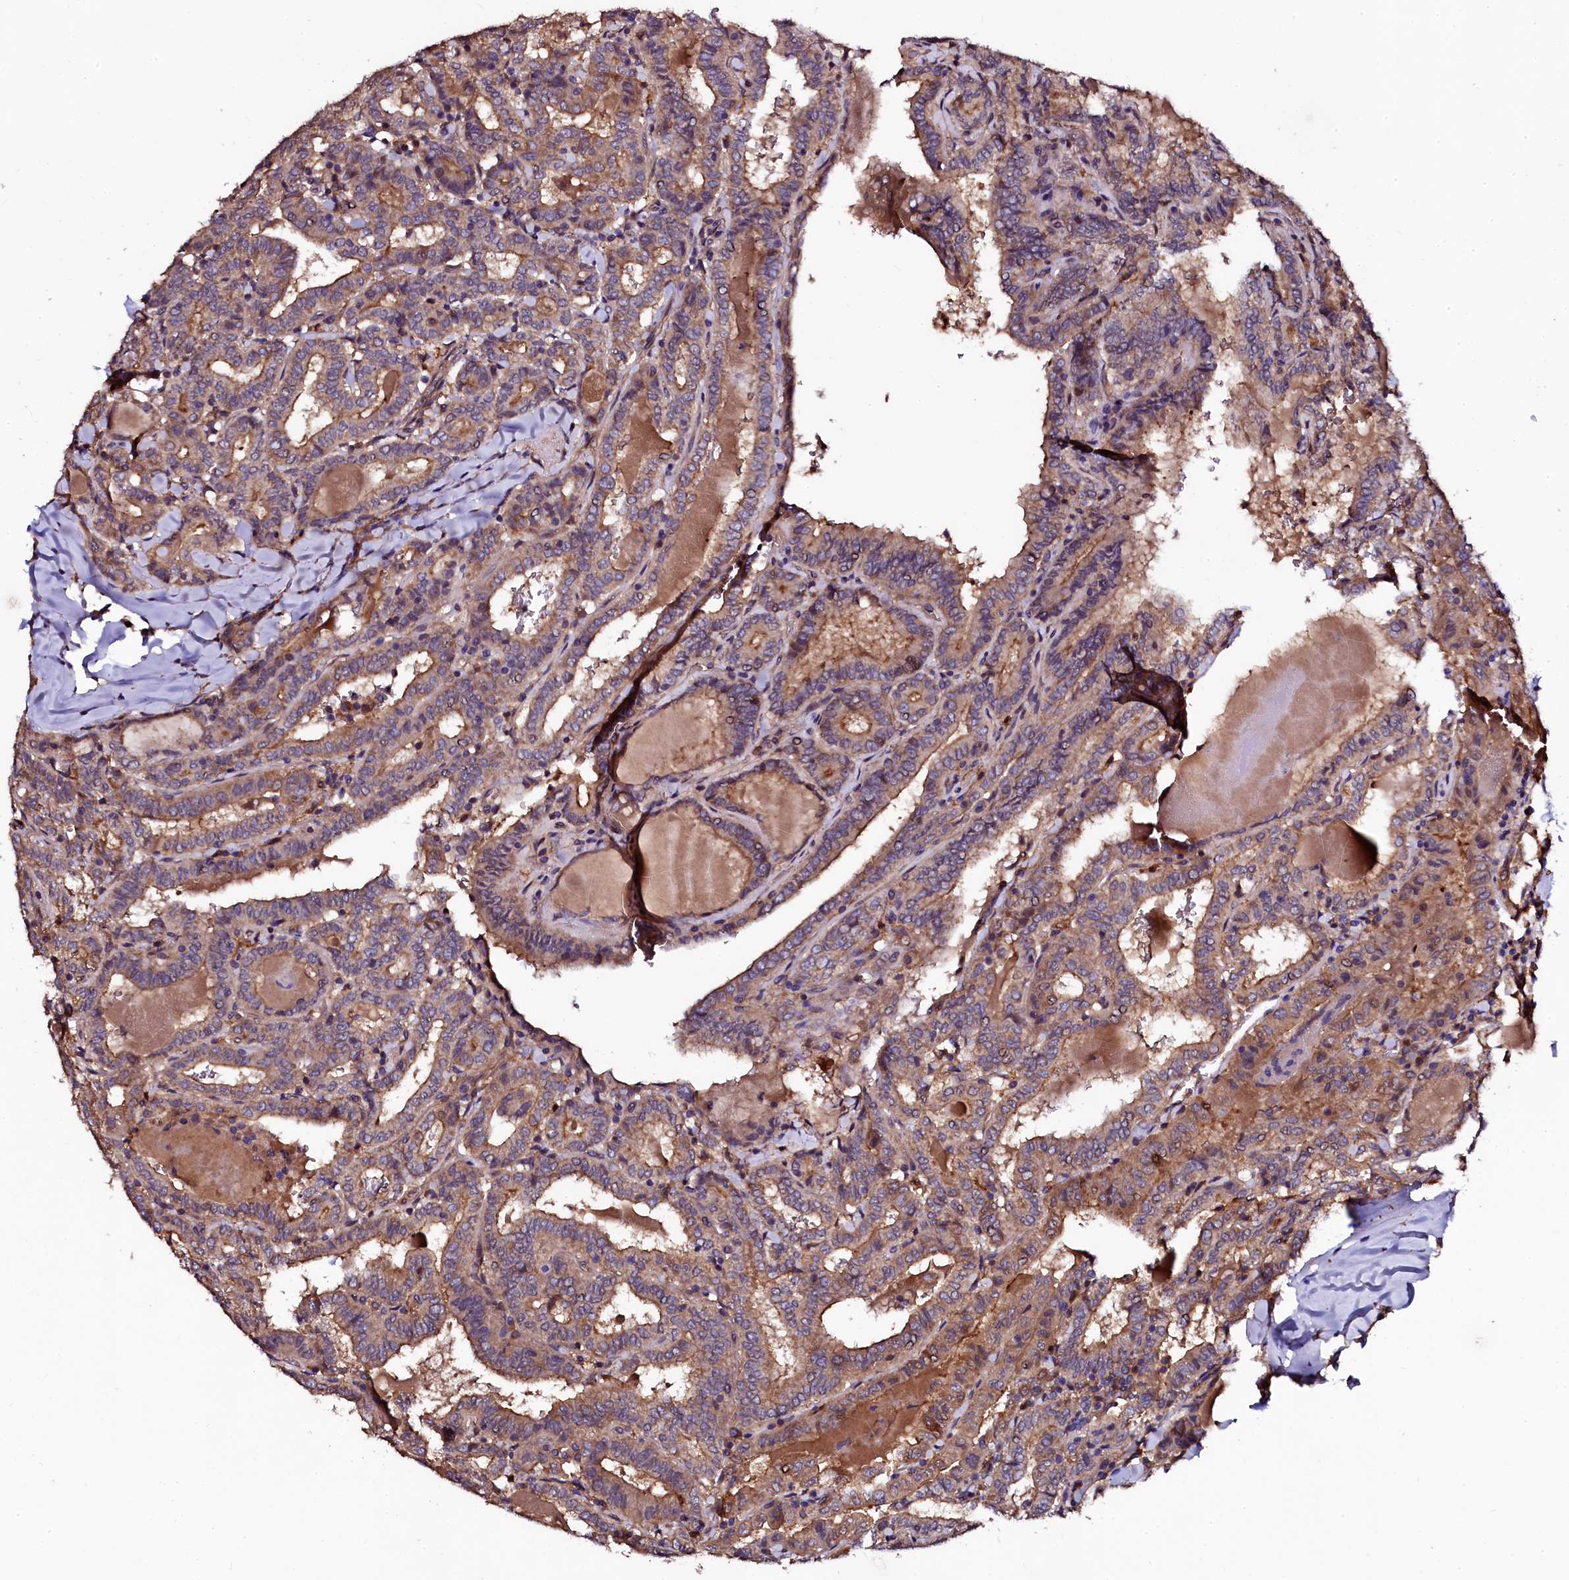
{"staining": {"intensity": "moderate", "quantity": ">75%", "location": "cytoplasmic/membranous"}, "tissue": "thyroid cancer", "cell_type": "Tumor cells", "image_type": "cancer", "snomed": [{"axis": "morphology", "description": "Papillary adenocarcinoma, NOS"}, {"axis": "topography", "description": "Thyroid gland"}], "caption": "Tumor cells demonstrate medium levels of moderate cytoplasmic/membranous expression in about >75% of cells in human thyroid cancer.", "gene": "APPL2", "patient": {"sex": "female", "age": 72}}